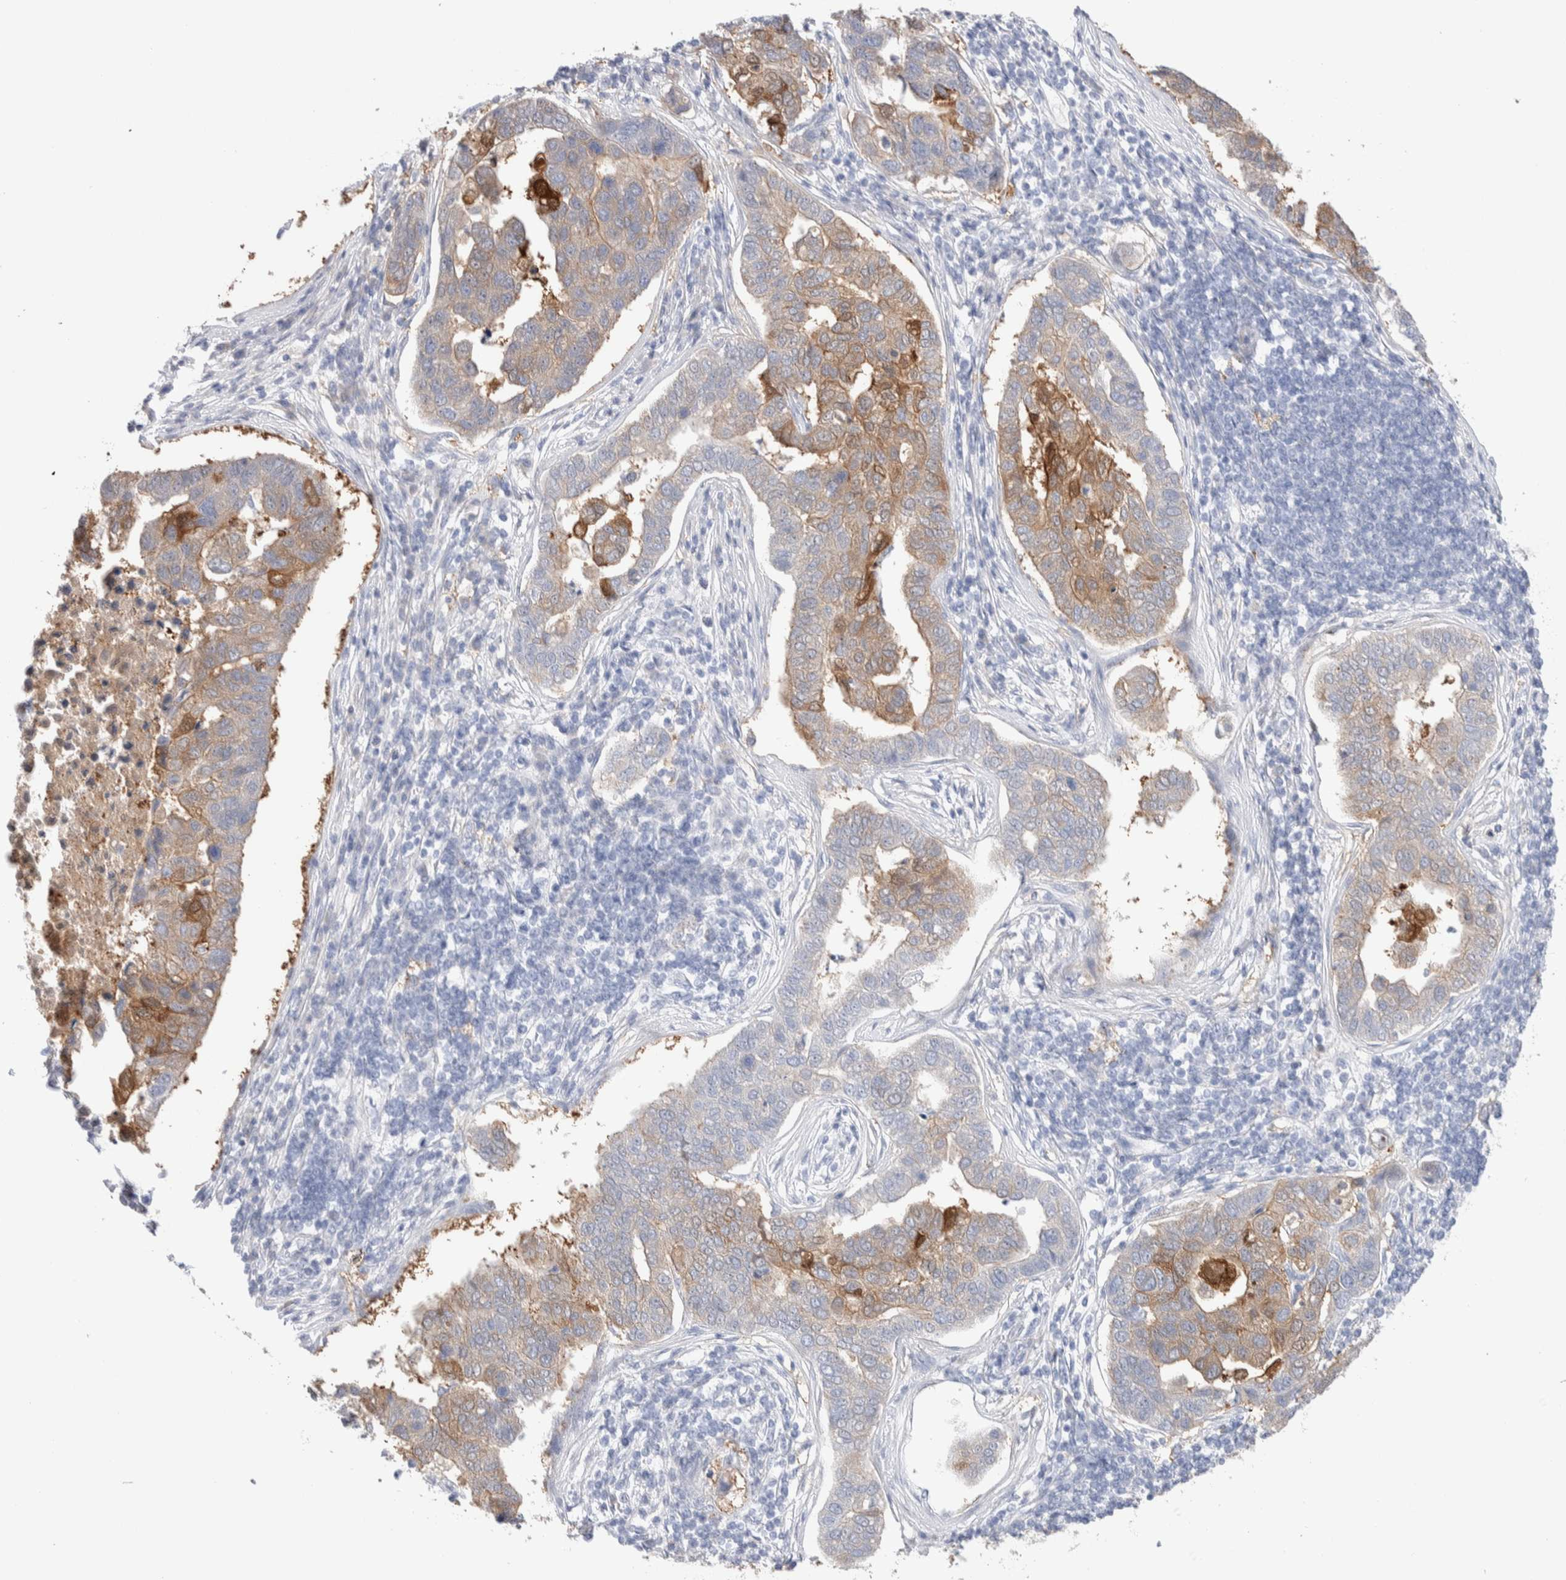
{"staining": {"intensity": "moderate", "quantity": "<25%", "location": "cytoplasmic/membranous"}, "tissue": "pancreatic cancer", "cell_type": "Tumor cells", "image_type": "cancer", "snomed": [{"axis": "morphology", "description": "Adenocarcinoma, NOS"}, {"axis": "topography", "description": "Pancreas"}], "caption": "This is an image of immunohistochemistry (IHC) staining of adenocarcinoma (pancreatic), which shows moderate expression in the cytoplasmic/membranous of tumor cells.", "gene": "GDA", "patient": {"sex": "female", "age": 61}}